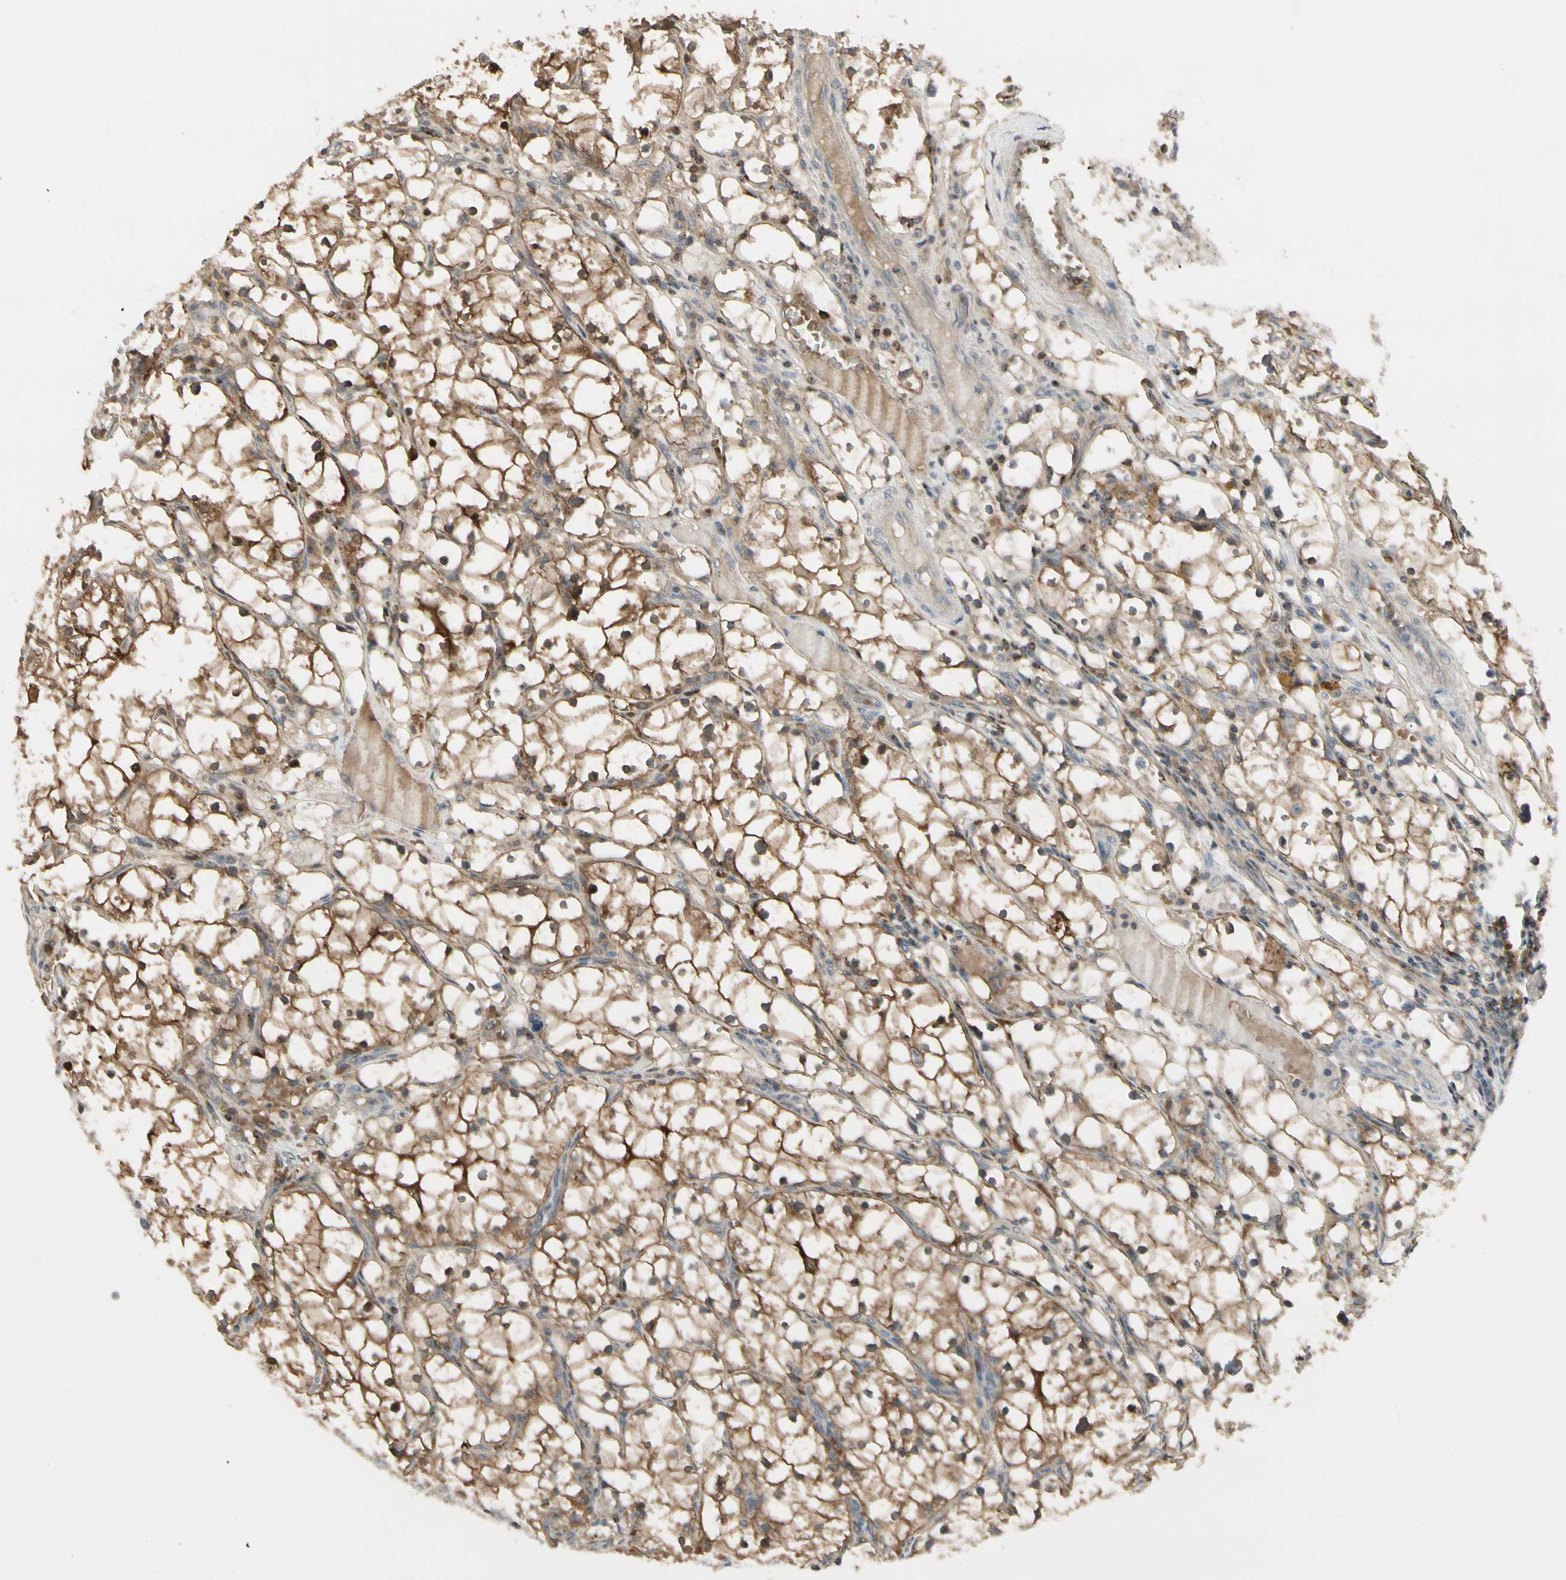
{"staining": {"intensity": "strong", "quantity": ">75%", "location": "cytoplasmic/membranous"}, "tissue": "renal cancer", "cell_type": "Tumor cells", "image_type": "cancer", "snomed": [{"axis": "morphology", "description": "Adenocarcinoma, NOS"}, {"axis": "topography", "description": "Kidney"}], "caption": "Renal adenocarcinoma stained for a protein demonstrates strong cytoplasmic/membranous positivity in tumor cells. Nuclei are stained in blue.", "gene": "EVC", "patient": {"sex": "male", "age": 56}}